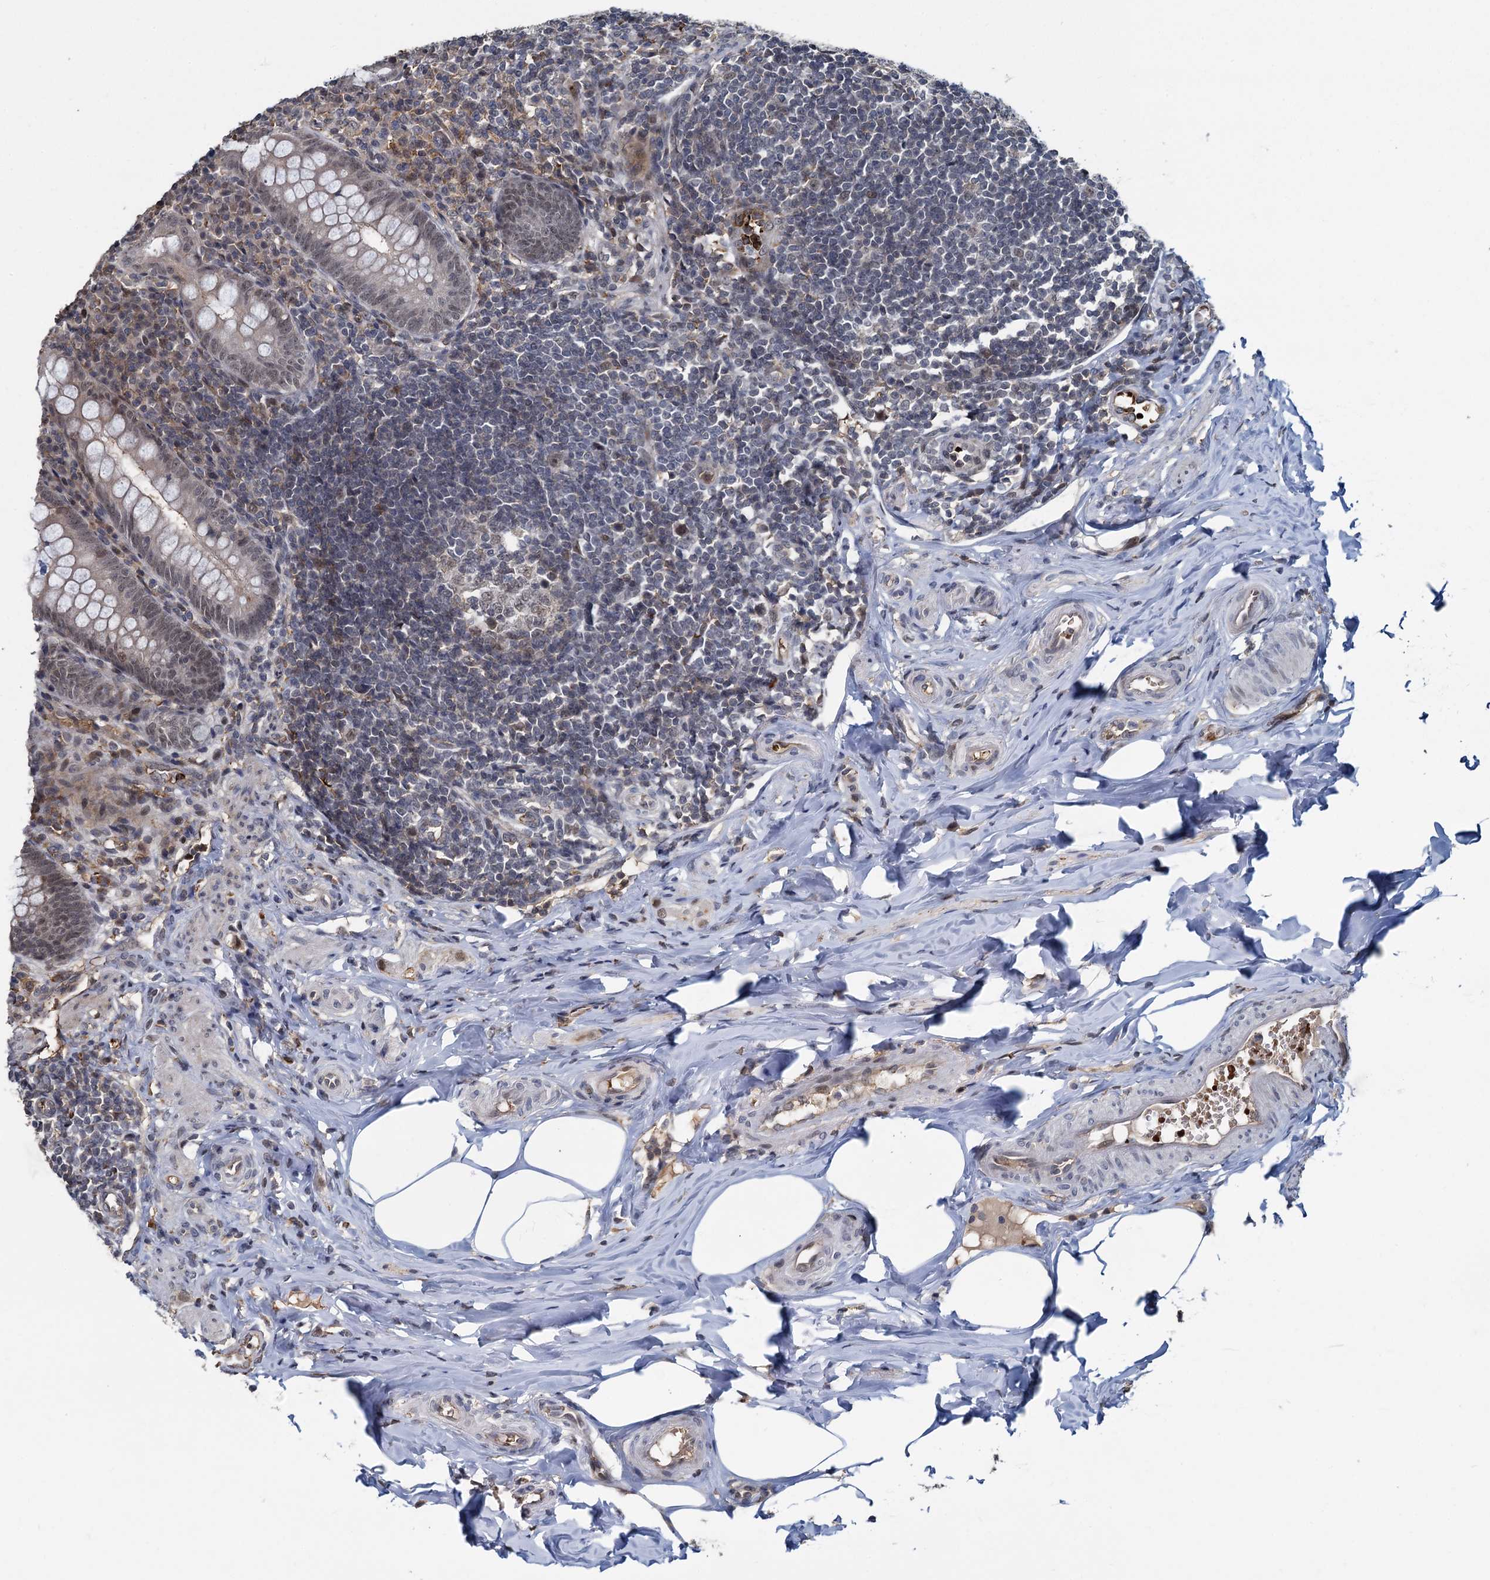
{"staining": {"intensity": "moderate", "quantity": "<25%", "location": "cytoplasmic/membranous"}, "tissue": "appendix", "cell_type": "Glandular cells", "image_type": "normal", "snomed": [{"axis": "morphology", "description": "Normal tissue, NOS"}, {"axis": "topography", "description": "Appendix"}], "caption": "Moderate cytoplasmic/membranous staining is present in approximately <25% of glandular cells in benign appendix.", "gene": "FANCI", "patient": {"sex": "female", "age": 33}}